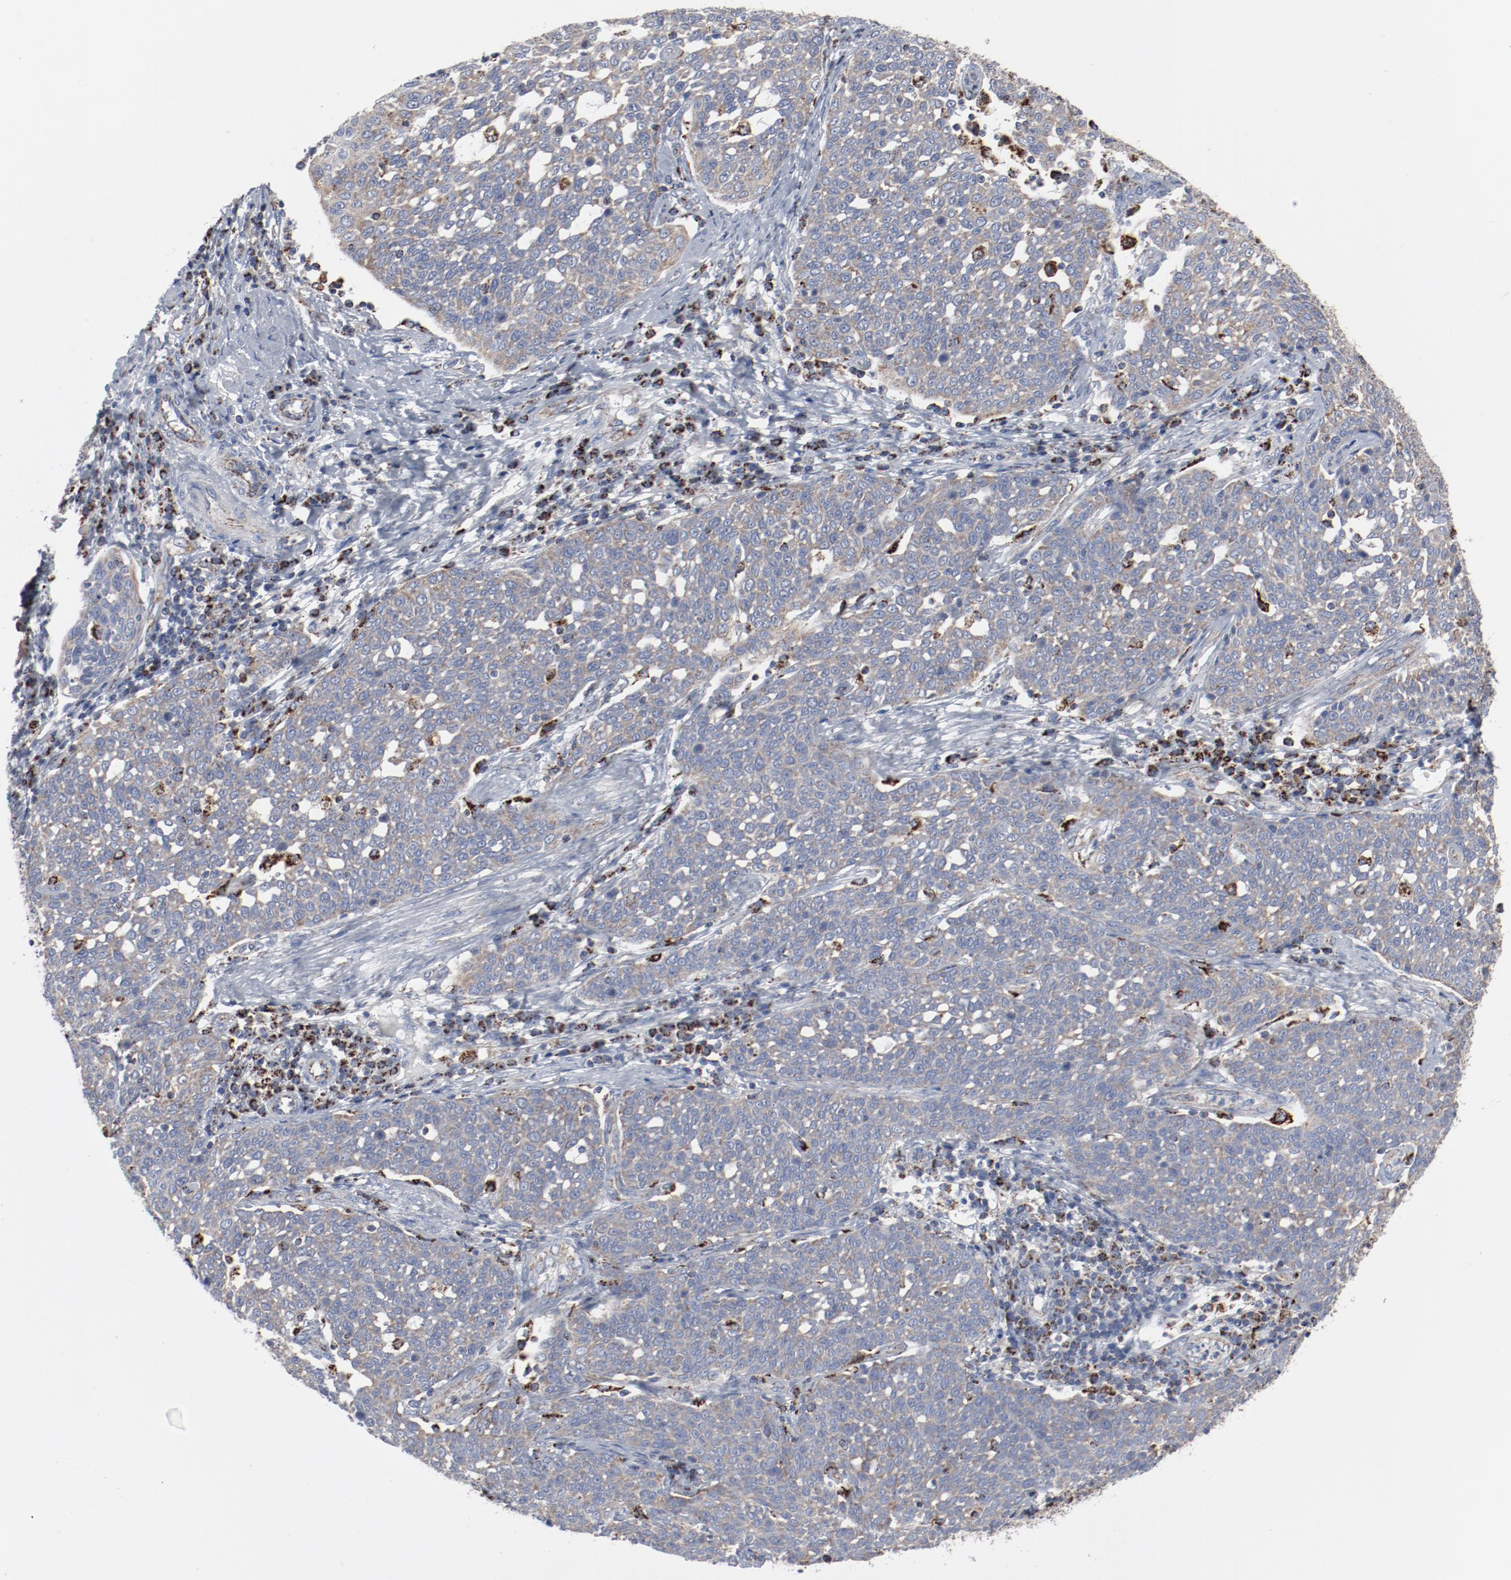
{"staining": {"intensity": "weak", "quantity": ">75%", "location": "cytoplasmic/membranous"}, "tissue": "cervical cancer", "cell_type": "Tumor cells", "image_type": "cancer", "snomed": [{"axis": "morphology", "description": "Squamous cell carcinoma, NOS"}, {"axis": "topography", "description": "Cervix"}], "caption": "Squamous cell carcinoma (cervical) stained with IHC shows weak cytoplasmic/membranous staining in about >75% of tumor cells.", "gene": "SETD3", "patient": {"sex": "female", "age": 34}}